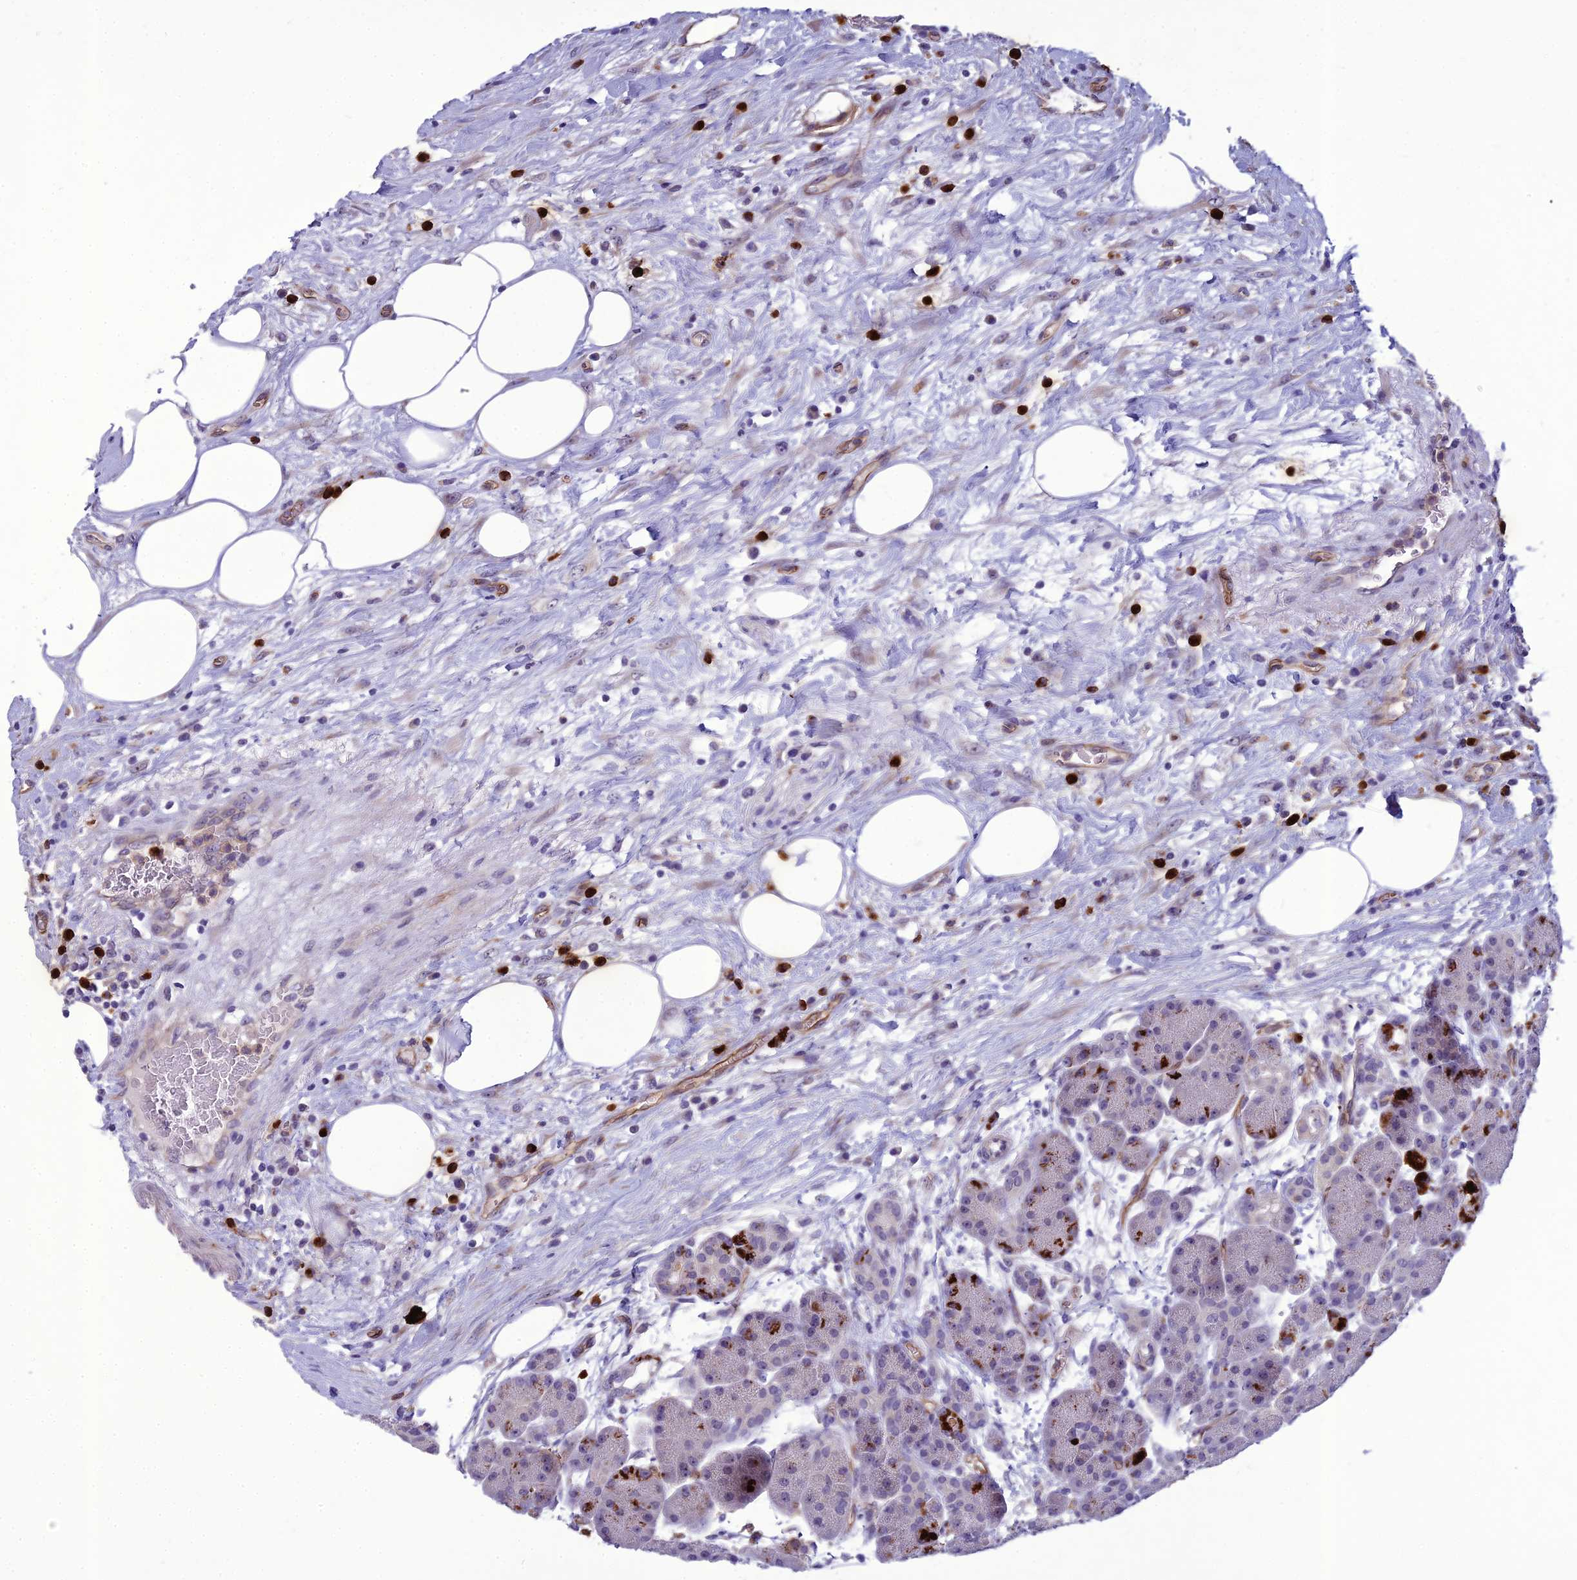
{"staining": {"intensity": "strong", "quantity": "<25%", "location": "cytoplasmic/membranous"}, "tissue": "pancreas", "cell_type": "Exocrine glandular cells", "image_type": "normal", "snomed": [{"axis": "morphology", "description": "Normal tissue, NOS"}, {"axis": "topography", "description": "Pancreas"}], "caption": "Protein expression analysis of unremarkable pancreas shows strong cytoplasmic/membranous expression in approximately <25% of exocrine glandular cells.", "gene": "BBS7", "patient": {"sex": "male", "age": 63}}